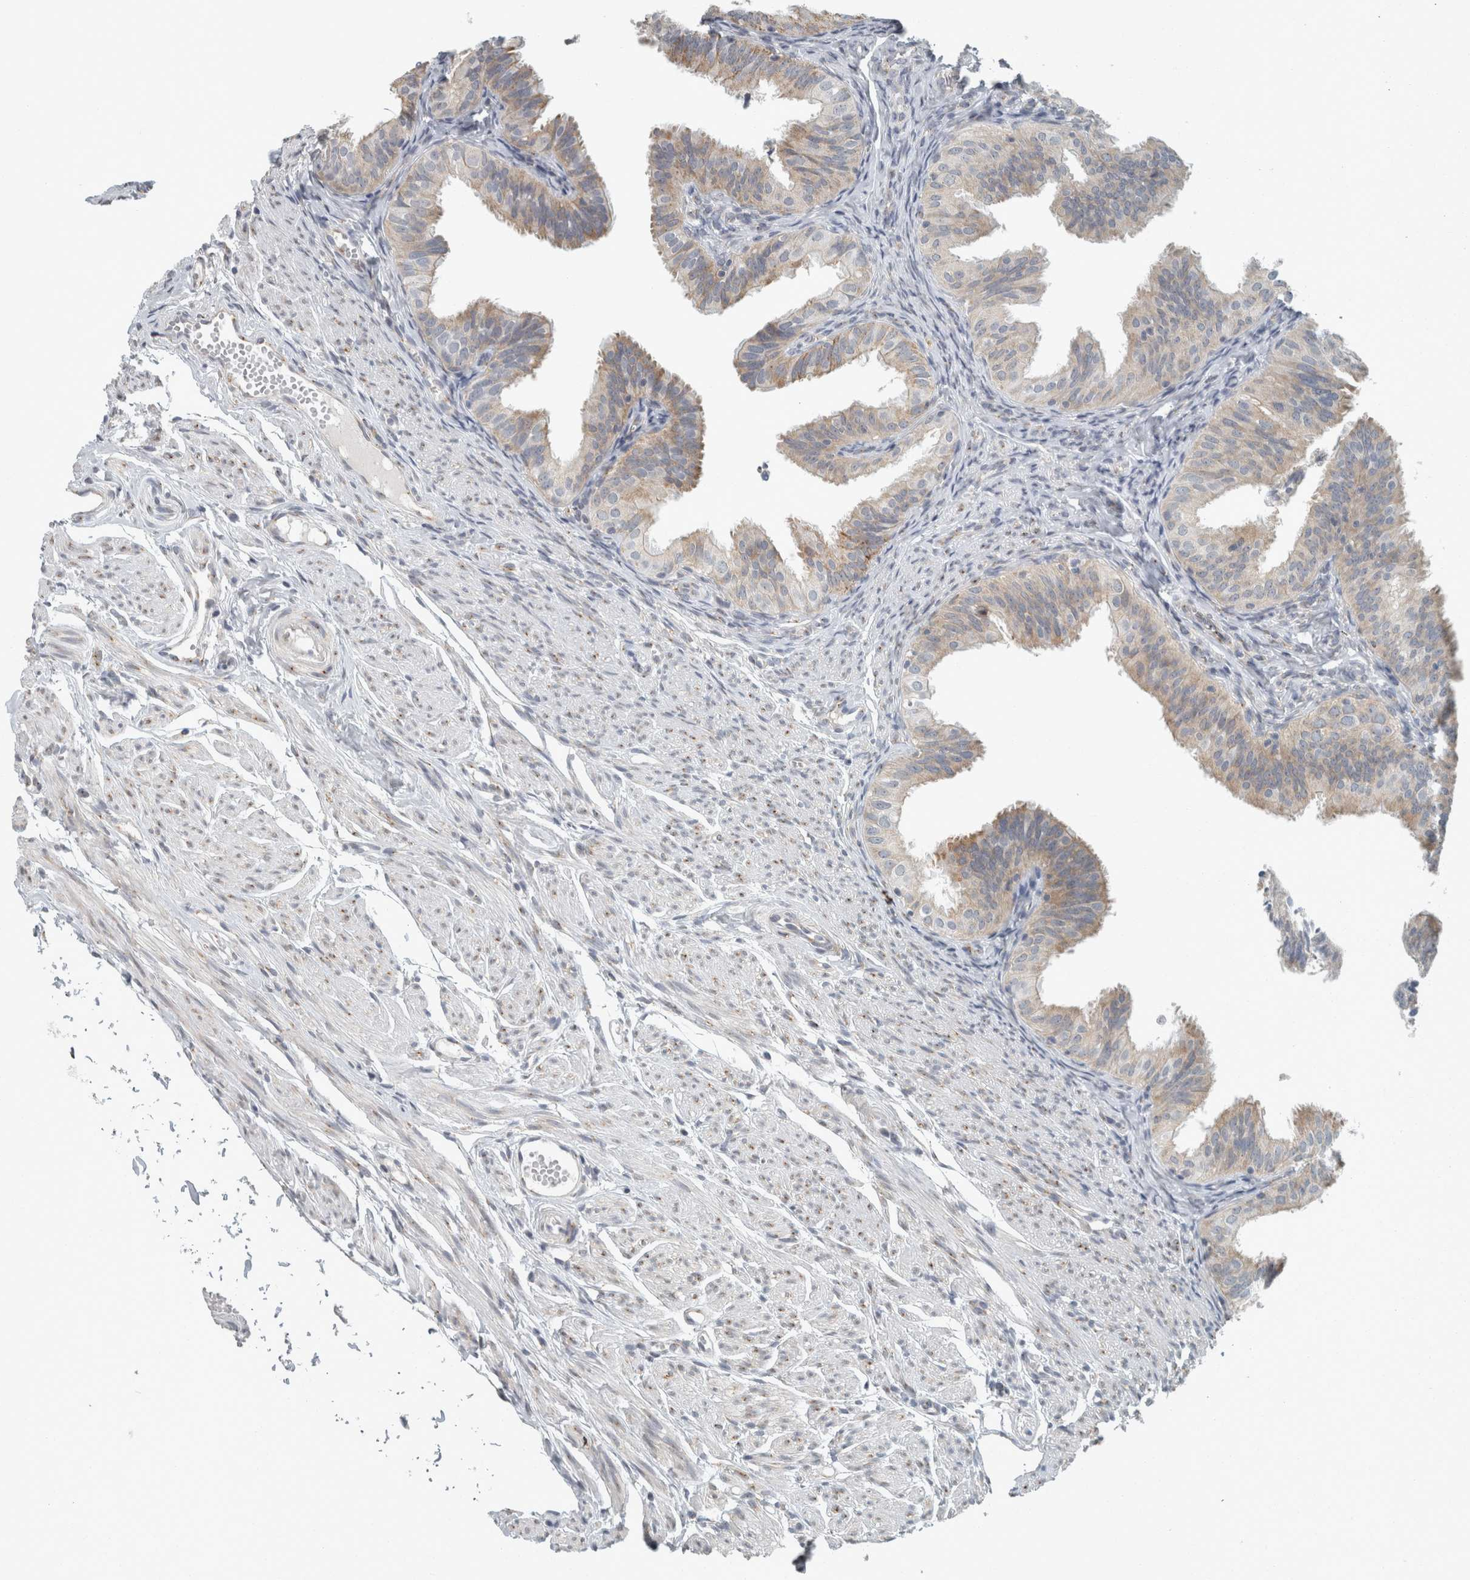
{"staining": {"intensity": "moderate", "quantity": "25%-75%", "location": "cytoplasmic/membranous"}, "tissue": "fallopian tube", "cell_type": "Glandular cells", "image_type": "normal", "snomed": [{"axis": "morphology", "description": "Normal tissue, NOS"}, {"axis": "topography", "description": "Fallopian tube"}], "caption": "Human fallopian tube stained for a protein (brown) demonstrates moderate cytoplasmic/membranous positive positivity in about 25%-75% of glandular cells.", "gene": "KIF1C", "patient": {"sex": "female", "age": 35}}